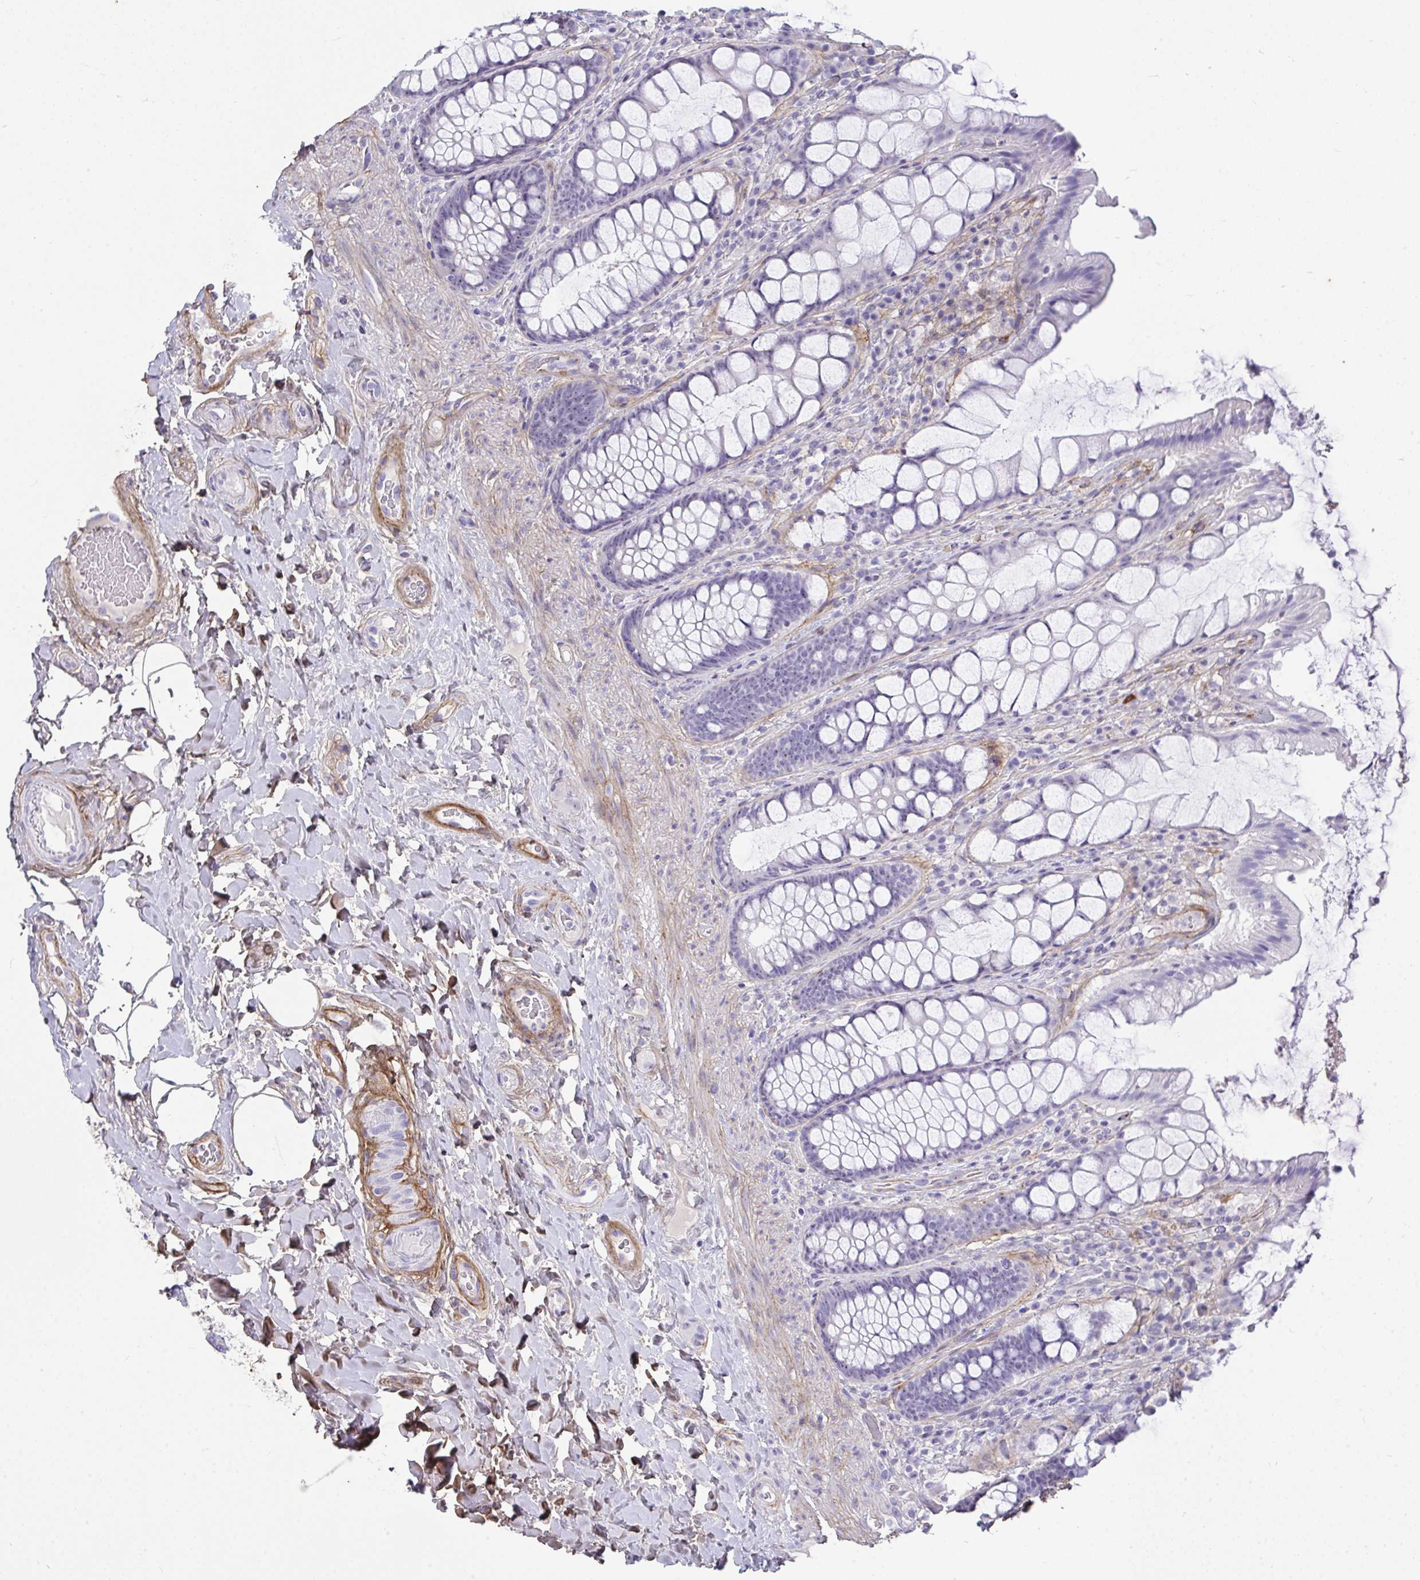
{"staining": {"intensity": "negative", "quantity": "none", "location": "none"}, "tissue": "rectum", "cell_type": "Glandular cells", "image_type": "normal", "snomed": [{"axis": "morphology", "description": "Normal tissue, NOS"}, {"axis": "topography", "description": "Rectum"}], "caption": "A high-resolution histopathology image shows immunohistochemistry staining of benign rectum, which demonstrates no significant positivity in glandular cells.", "gene": "LHFPL6", "patient": {"sex": "female", "age": 58}}